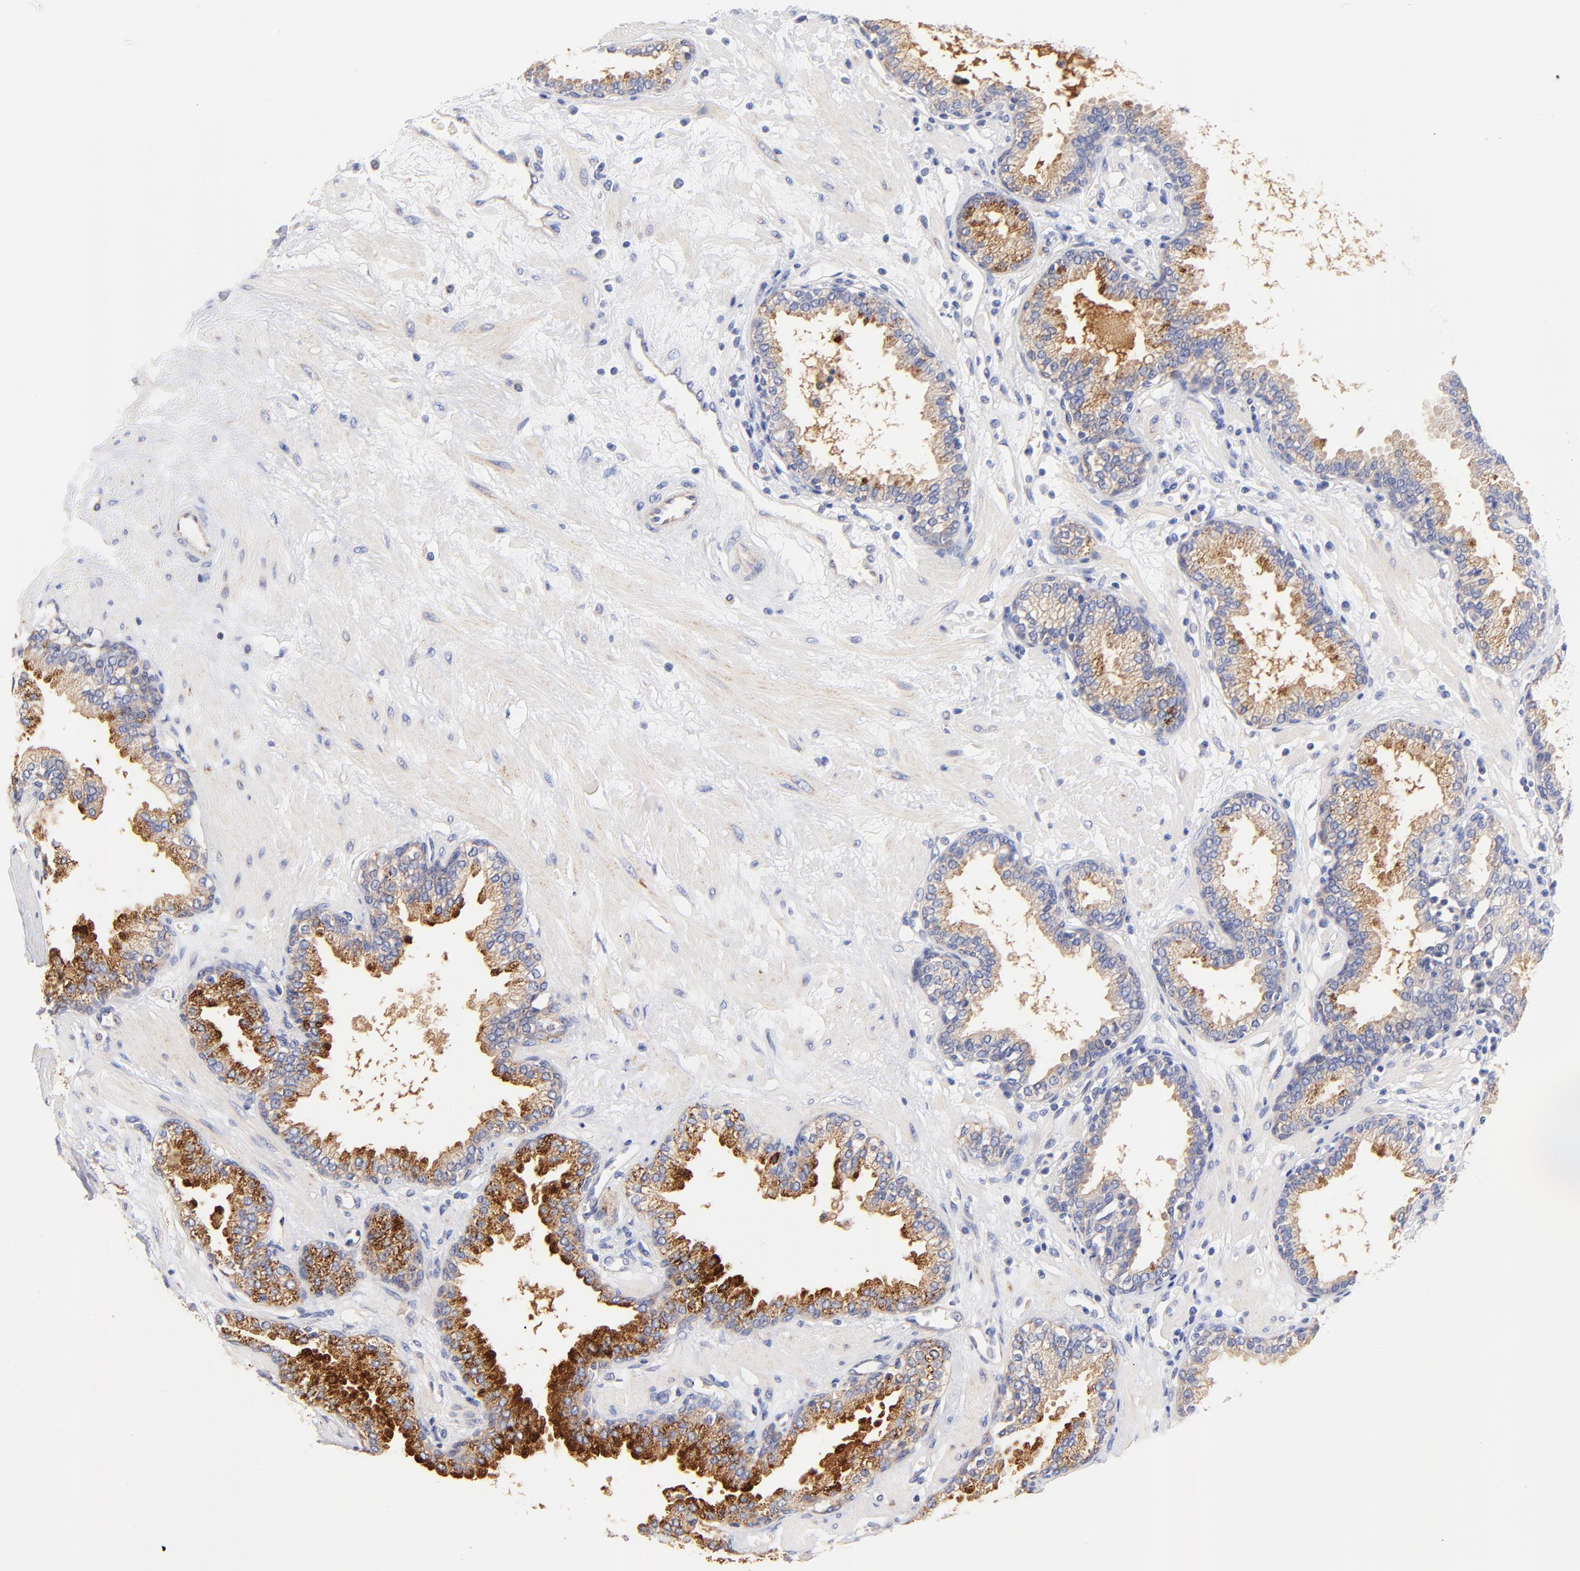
{"staining": {"intensity": "strong", "quantity": ">75%", "location": "cytoplasmic/membranous"}, "tissue": "prostate", "cell_type": "Glandular cells", "image_type": "normal", "snomed": [{"axis": "morphology", "description": "Normal tissue, NOS"}, {"axis": "topography", "description": "Prostate"}], "caption": "This histopathology image demonstrates benign prostate stained with IHC to label a protein in brown. The cytoplasmic/membranous of glandular cells show strong positivity for the protein. Nuclei are counter-stained blue.", "gene": "HS3ST1", "patient": {"sex": "male", "age": 64}}